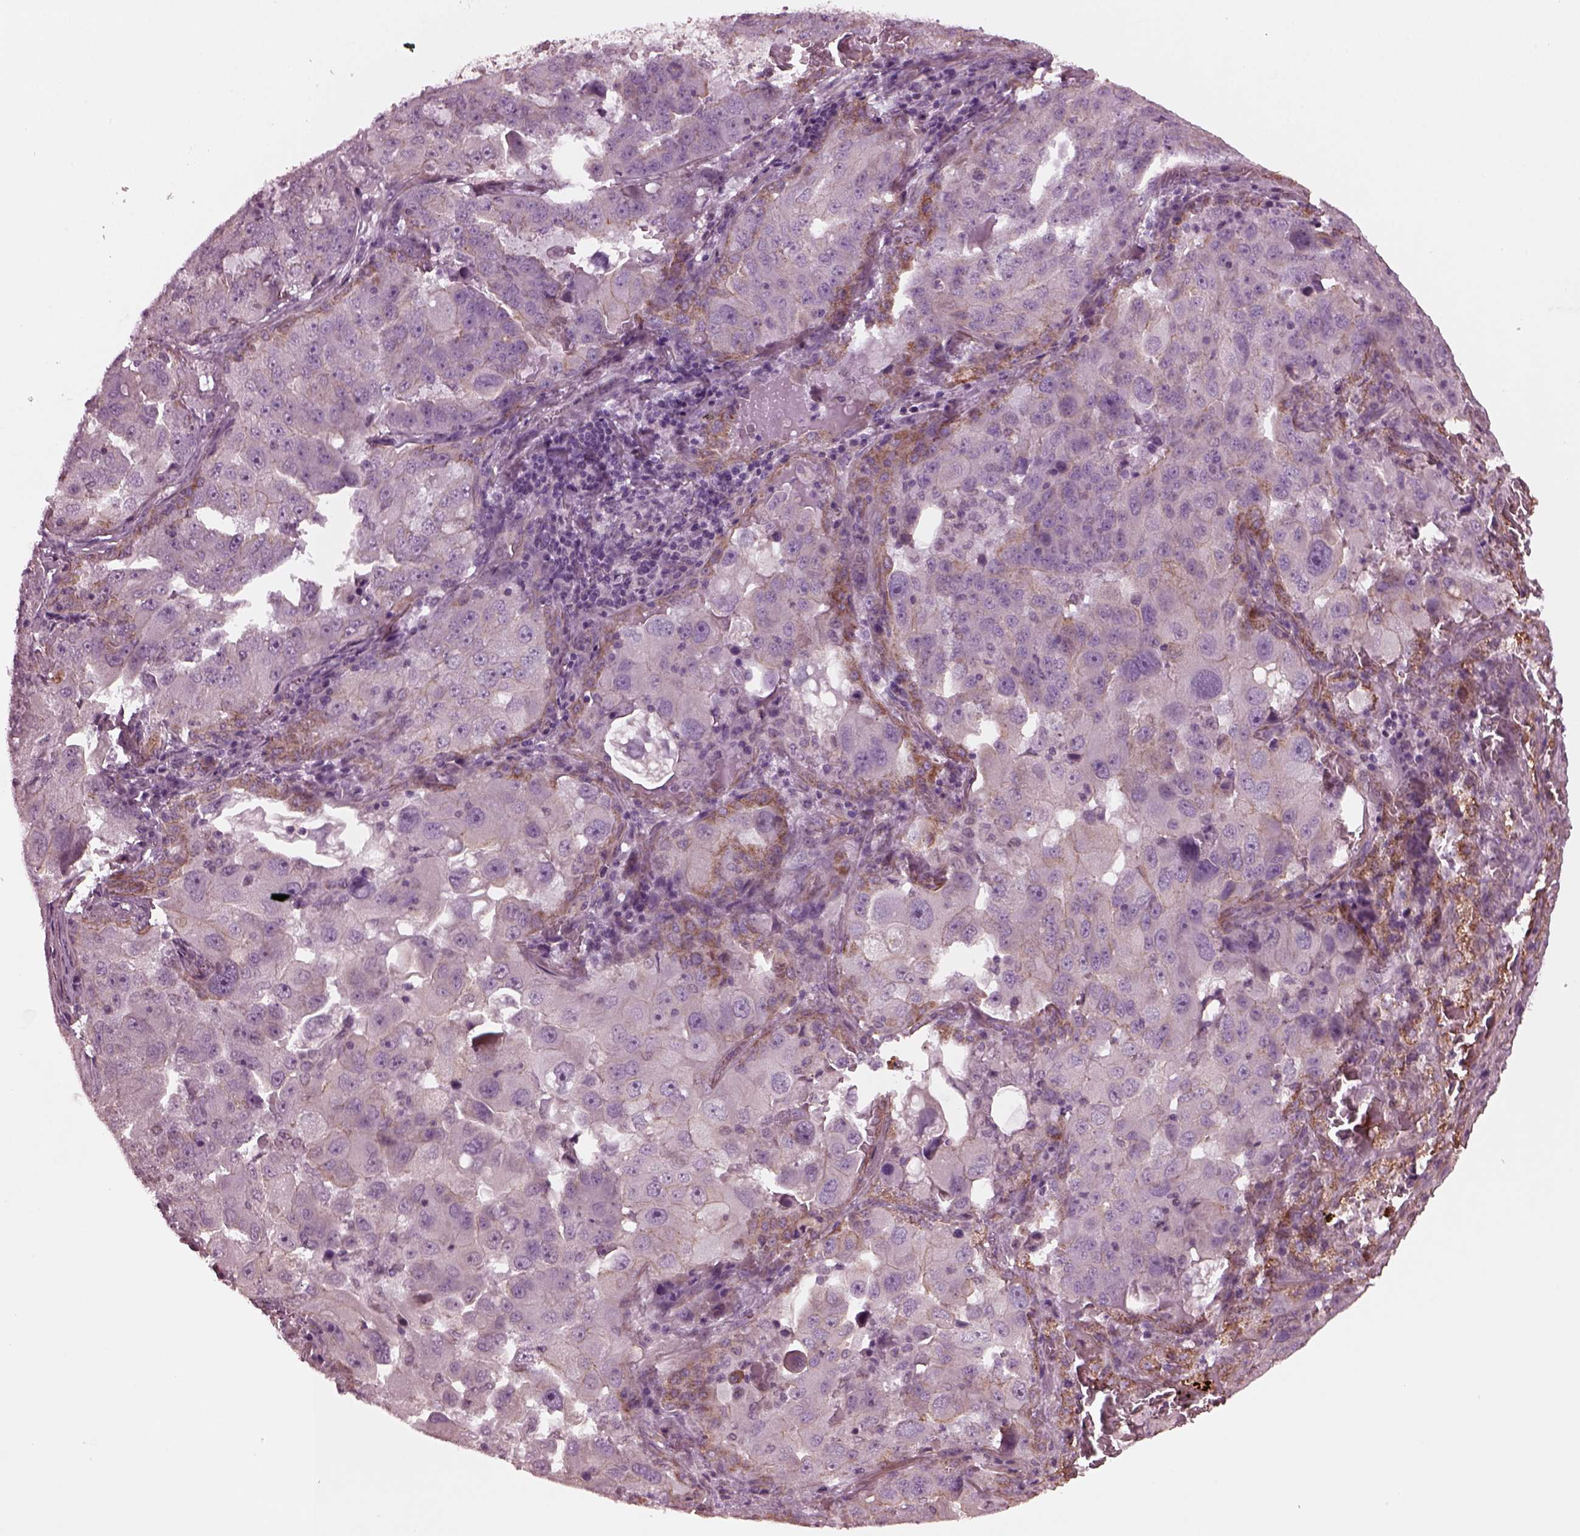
{"staining": {"intensity": "moderate", "quantity": "<25%", "location": "cytoplasmic/membranous"}, "tissue": "lung cancer", "cell_type": "Tumor cells", "image_type": "cancer", "snomed": [{"axis": "morphology", "description": "Adenocarcinoma, NOS"}, {"axis": "topography", "description": "Lung"}], "caption": "Tumor cells display moderate cytoplasmic/membranous expression in about <25% of cells in adenocarcinoma (lung).", "gene": "ODAD1", "patient": {"sex": "female", "age": 61}}